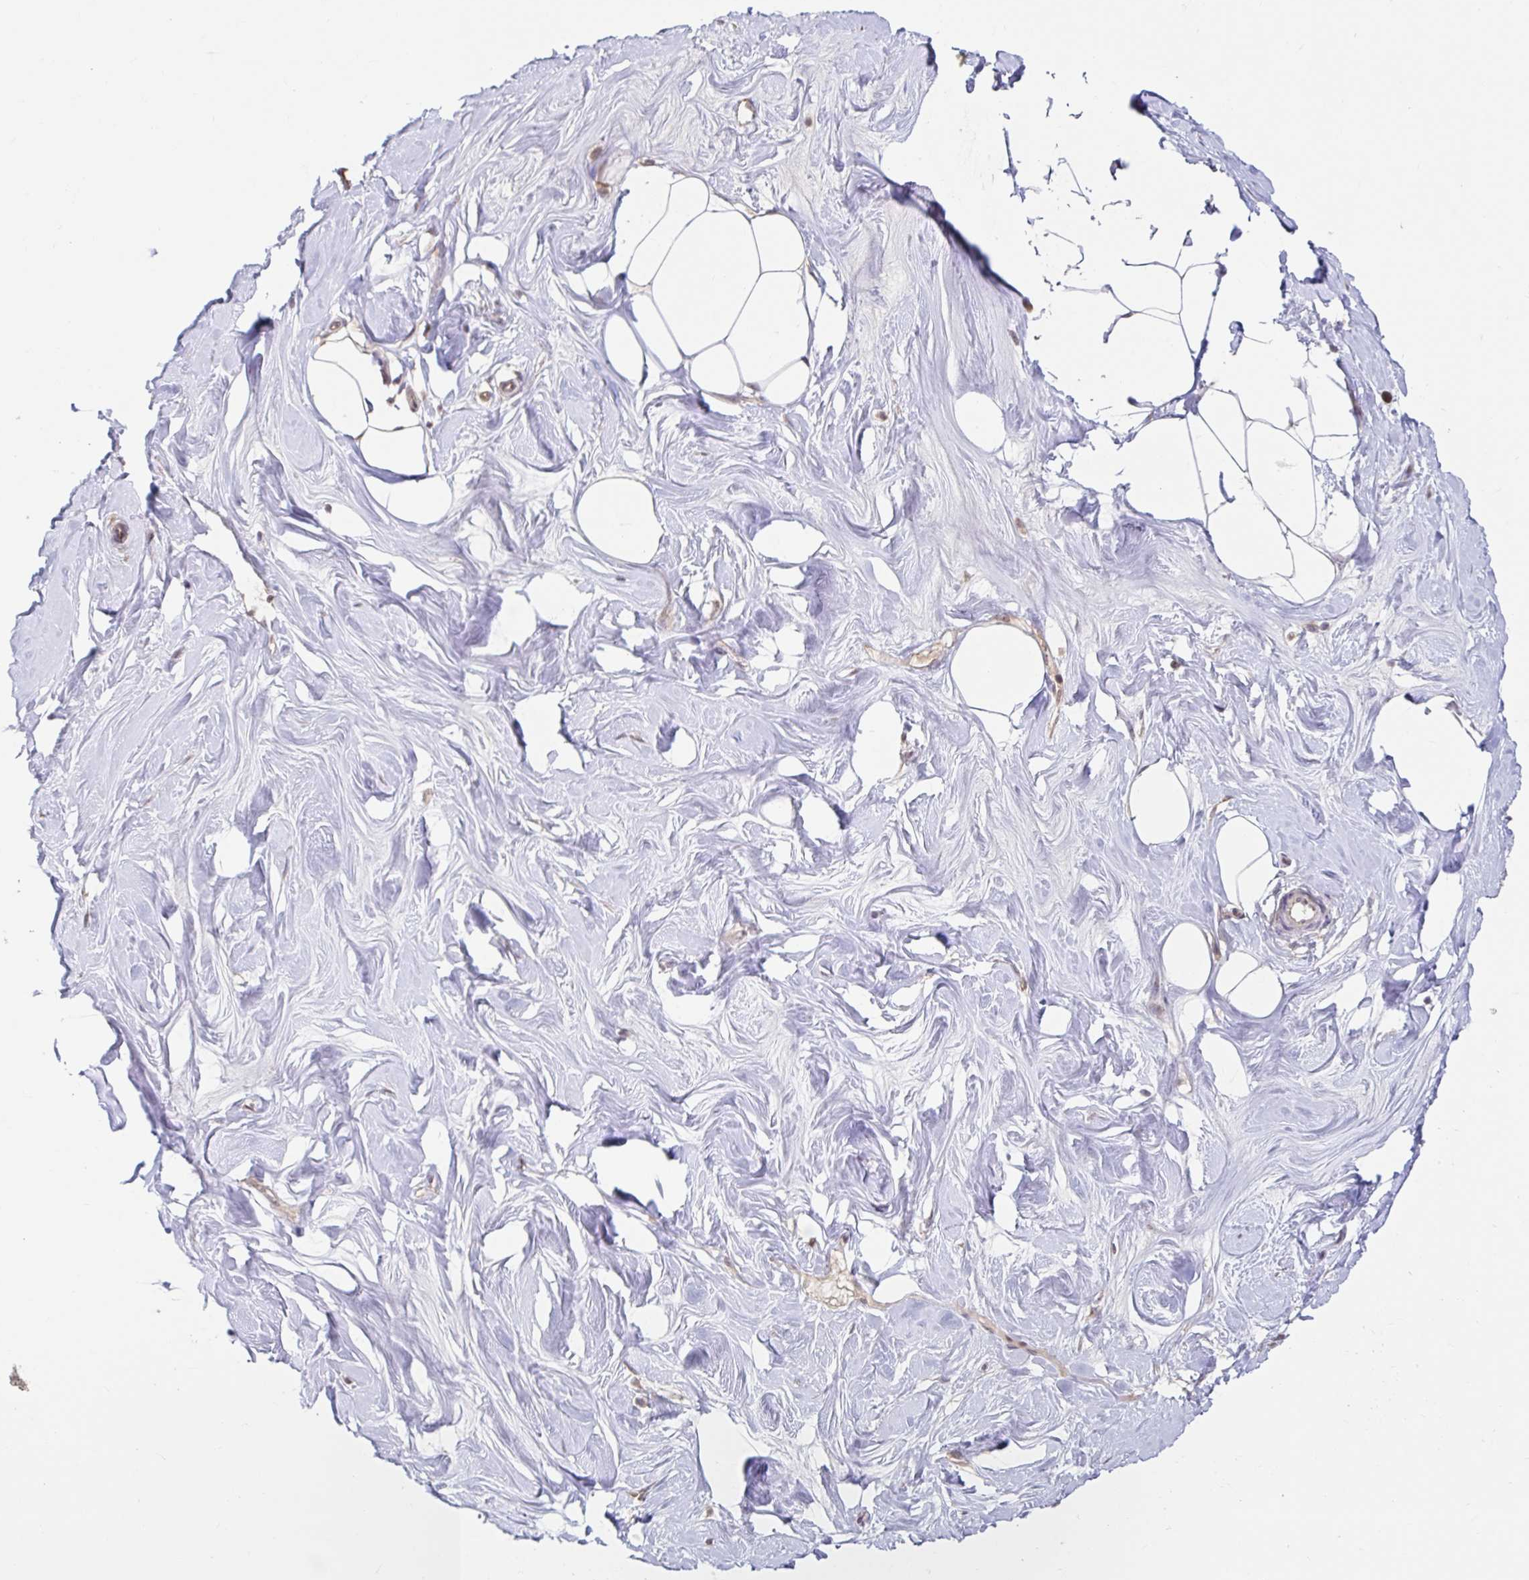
{"staining": {"intensity": "negative", "quantity": "none", "location": "none"}, "tissue": "breast", "cell_type": "Adipocytes", "image_type": "normal", "snomed": [{"axis": "morphology", "description": "Normal tissue, NOS"}, {"axis": "topography", "description": "Breast"}], "caption": "Unremarkable breast was stained to show a protein in brown. There is no significant positivity in adipocytes. (Brightfield microscopy of DAB (3,3'-diaminobenzidine) immunohistochemistry at high magnification).", "gene": "STYXL1", "patient": {"sex": "female", "age": 27}}